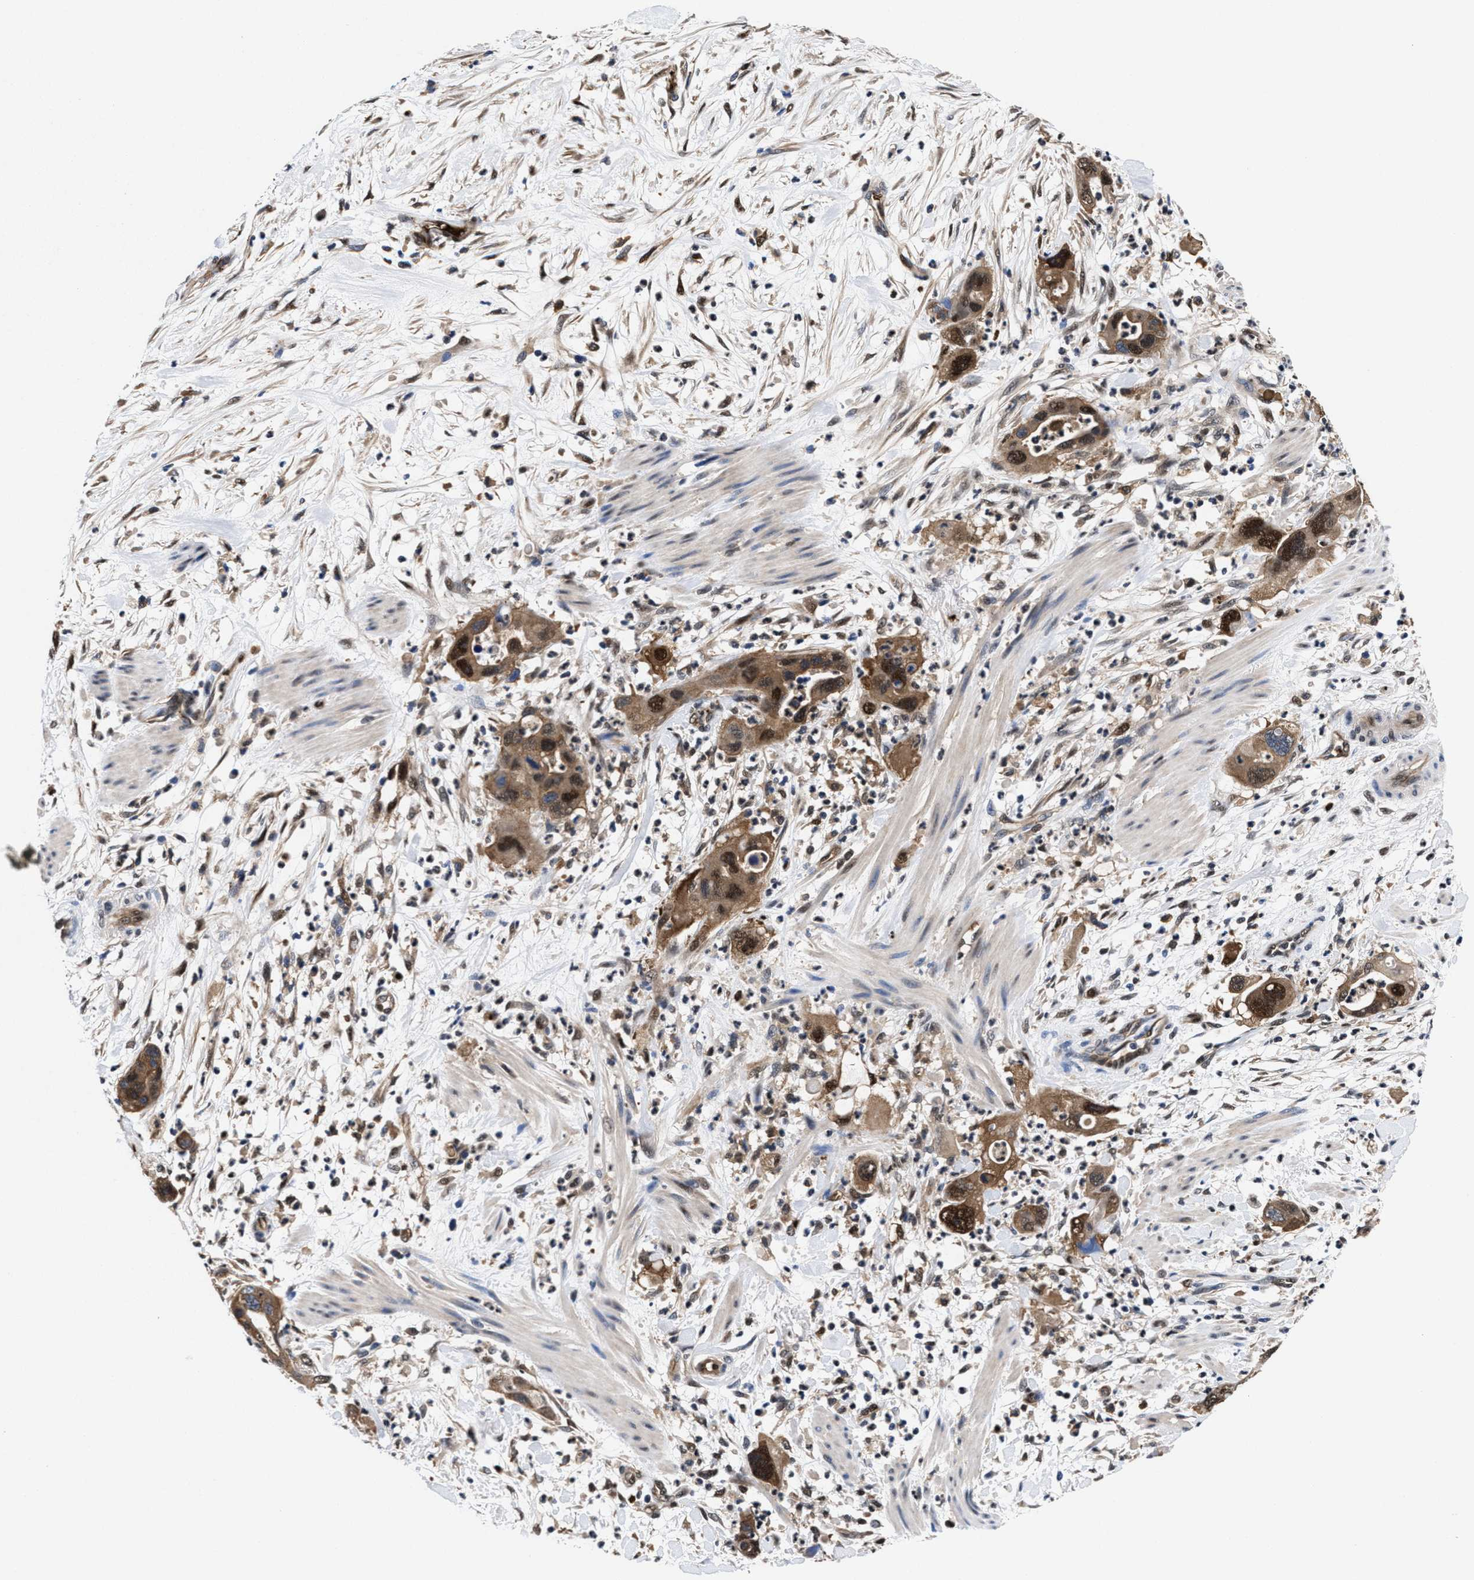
{"staining": {"intensity": "strong", "quantity": ">75%", "location": "cytoplasmic/membranous,nuclear"}, "tissue": "pancreatic cancer", "cell_type": "Tumor cells", "image_type": "cancer", "snomed": [{"axis": "morphology", "description": "Adenocarcinoma, NOS"}, {"axis": "topography", "description": "Pancreas"}], "caption": "An image of adenocarcinoma (pancreatic) stained for a protein exhibits strong cytoplasmic/membranous and nuclear brown staining in tumor cells. The protein of interest is stained brown, and the nuclei are stained in blue (DAB IHC with brightfield microscopy, high magnification).", "gene": "ACLY", "patient": {"sex": "female", "age": 71}}